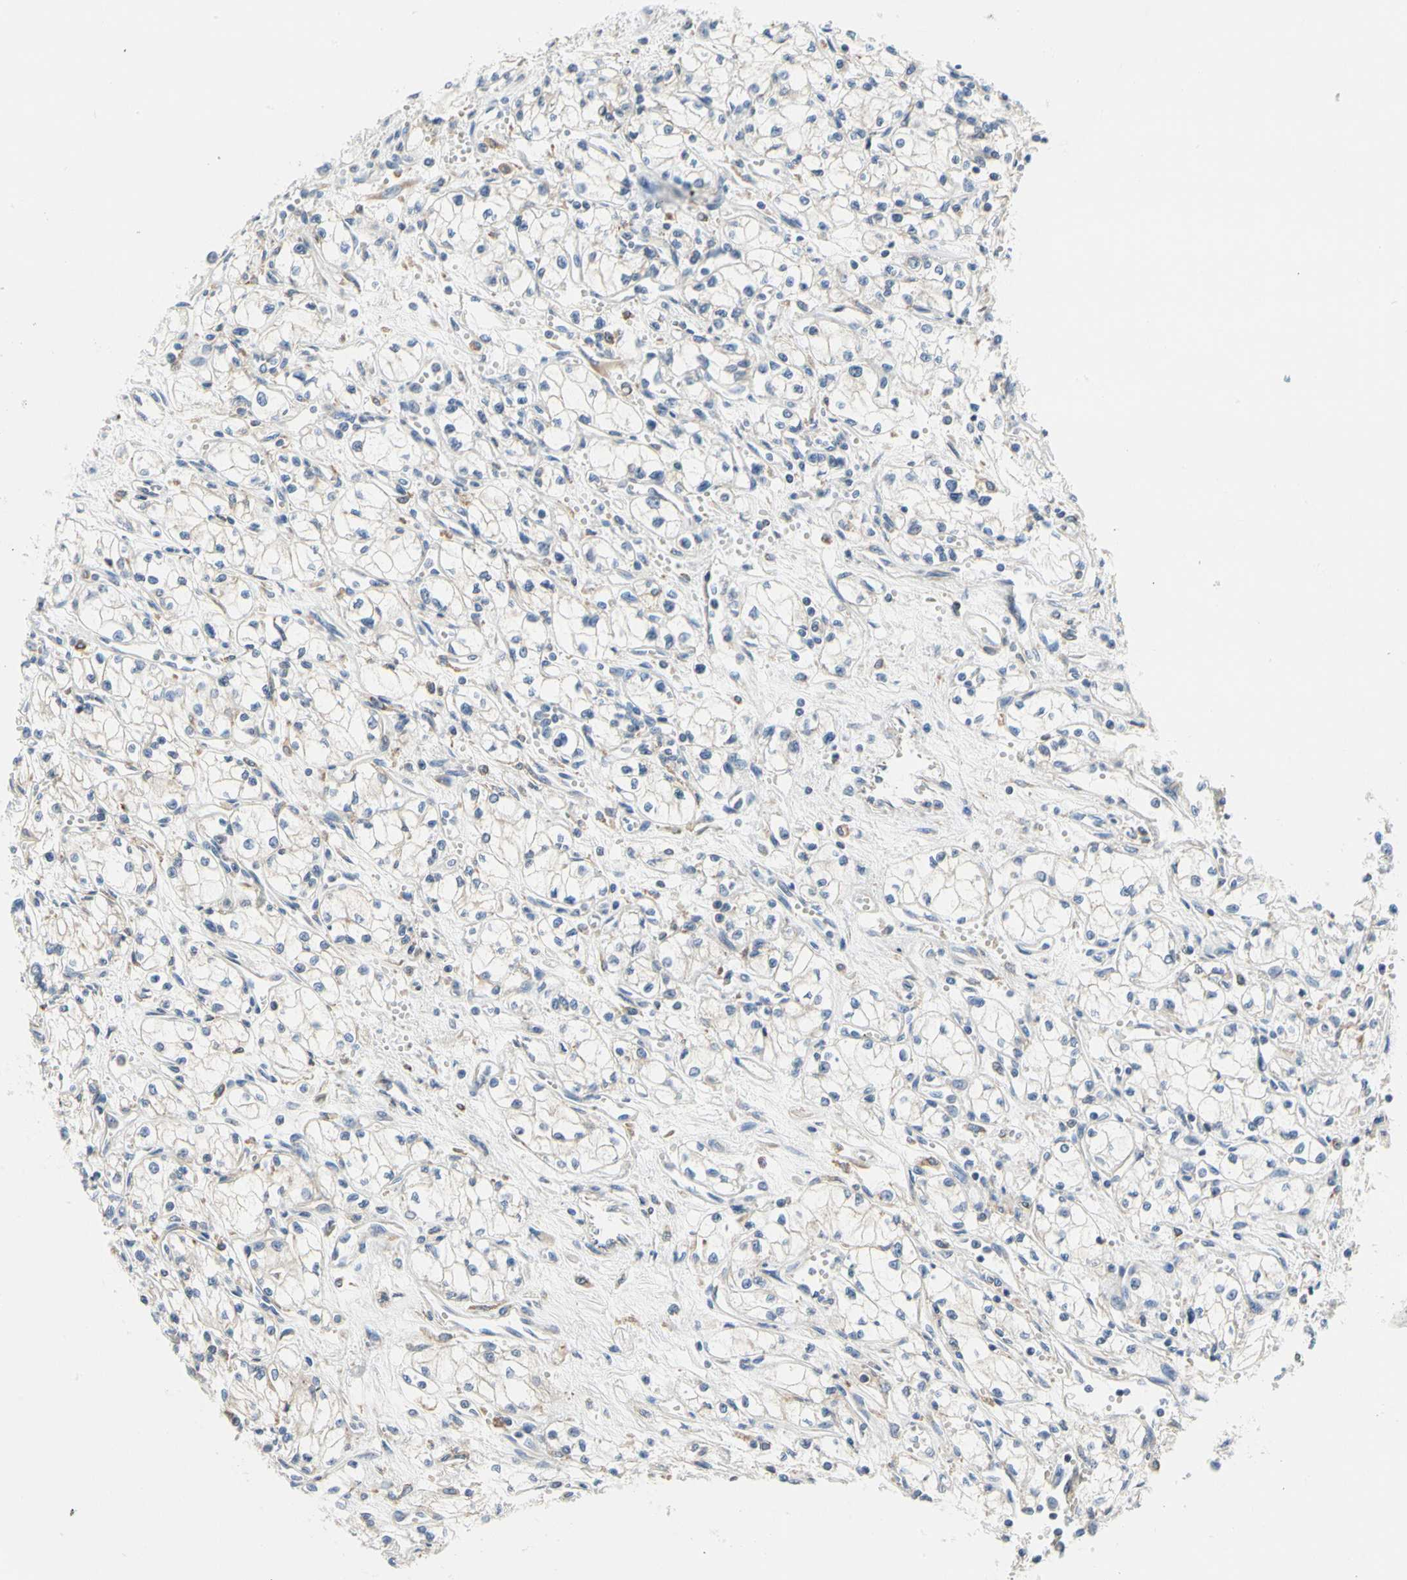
{"staining": {"intensity": "negative", "quantity": "none", "location": "none"}, "tissue": "renal cancer", "cell_type": "Tumor cells", "image_type": "cancer", "snomed": [{"axis": "morphology", "description": "Normal tissue, NOS"}, {"axis": "morphology", "description": "Adenocarcinoma, NOS"}, {"axis": "topography", "description": "Kidney"}], "caption": "There is no significant positivity in tumor cells of renal cancer (adenocarcinoma). Brightfield microscopy of immunohistochemistry stained with DAB (3,3'-diaminobenzidine) (brown) and hematoxylin (blue), captured at high magnification.", "gene": "STXBP1", "patient": {"sex": "male", "age": 59}}